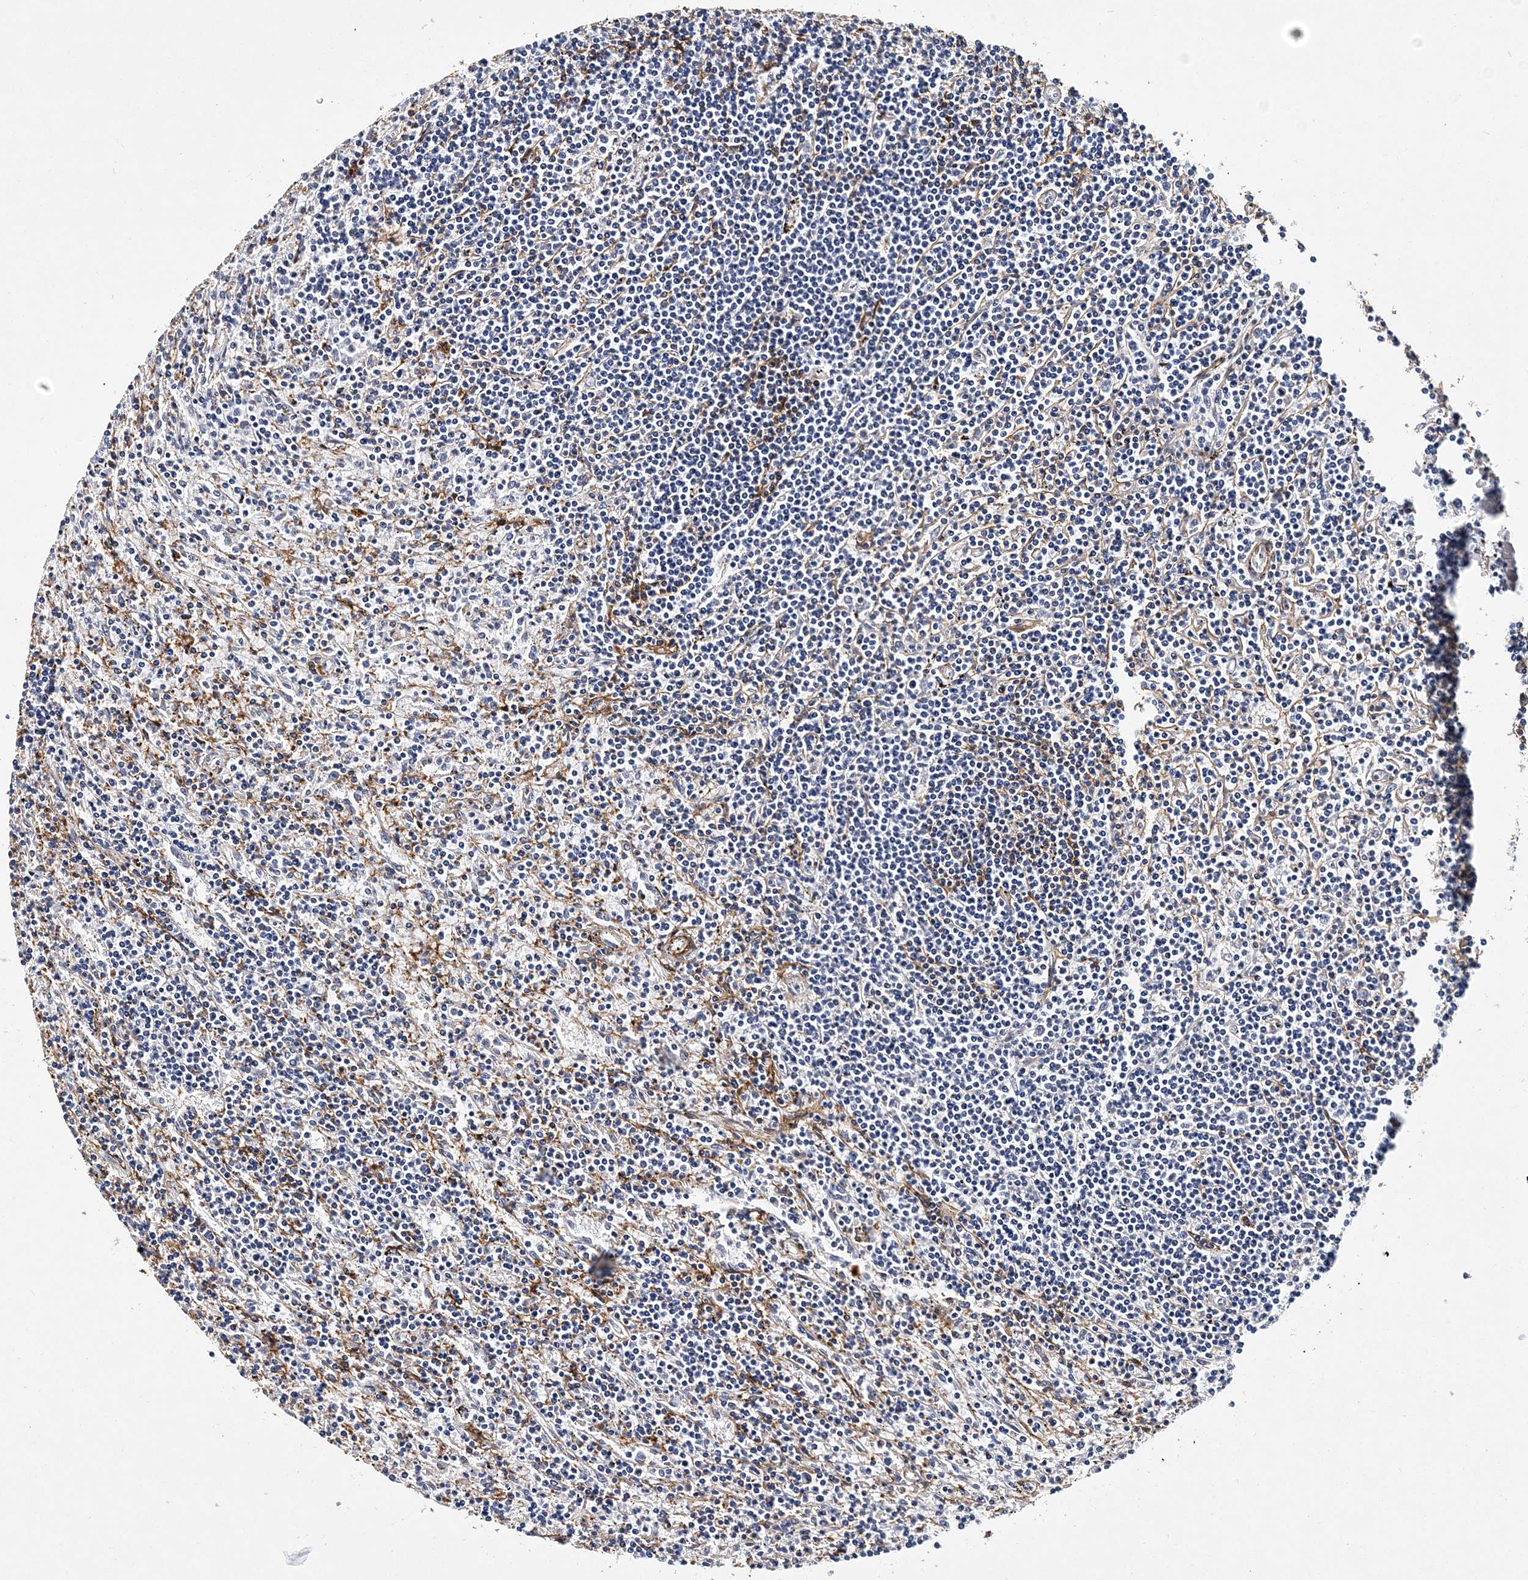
{"staining": {"intensity": "negative", "quantity": "none", "location": "none"}, "tissue": "lymphoma", "cell_type": "Tumor cells", "image_type": "cancer", "snomed": [{"axis": "morphology", "description": "Malignant lymphoma, non-Hodgkin's type, Low grade"}, {"axis": "topography", "description": "Spleen"}], "caption": "The photomicrograph demonstrates no staining of tumor cells in lymphoma. (Immunohistochemistry (ihc), brightfield microscopy, high magnification).", "gene": "ITGA2B", "patient": {"sex": "male", "age": 76}}